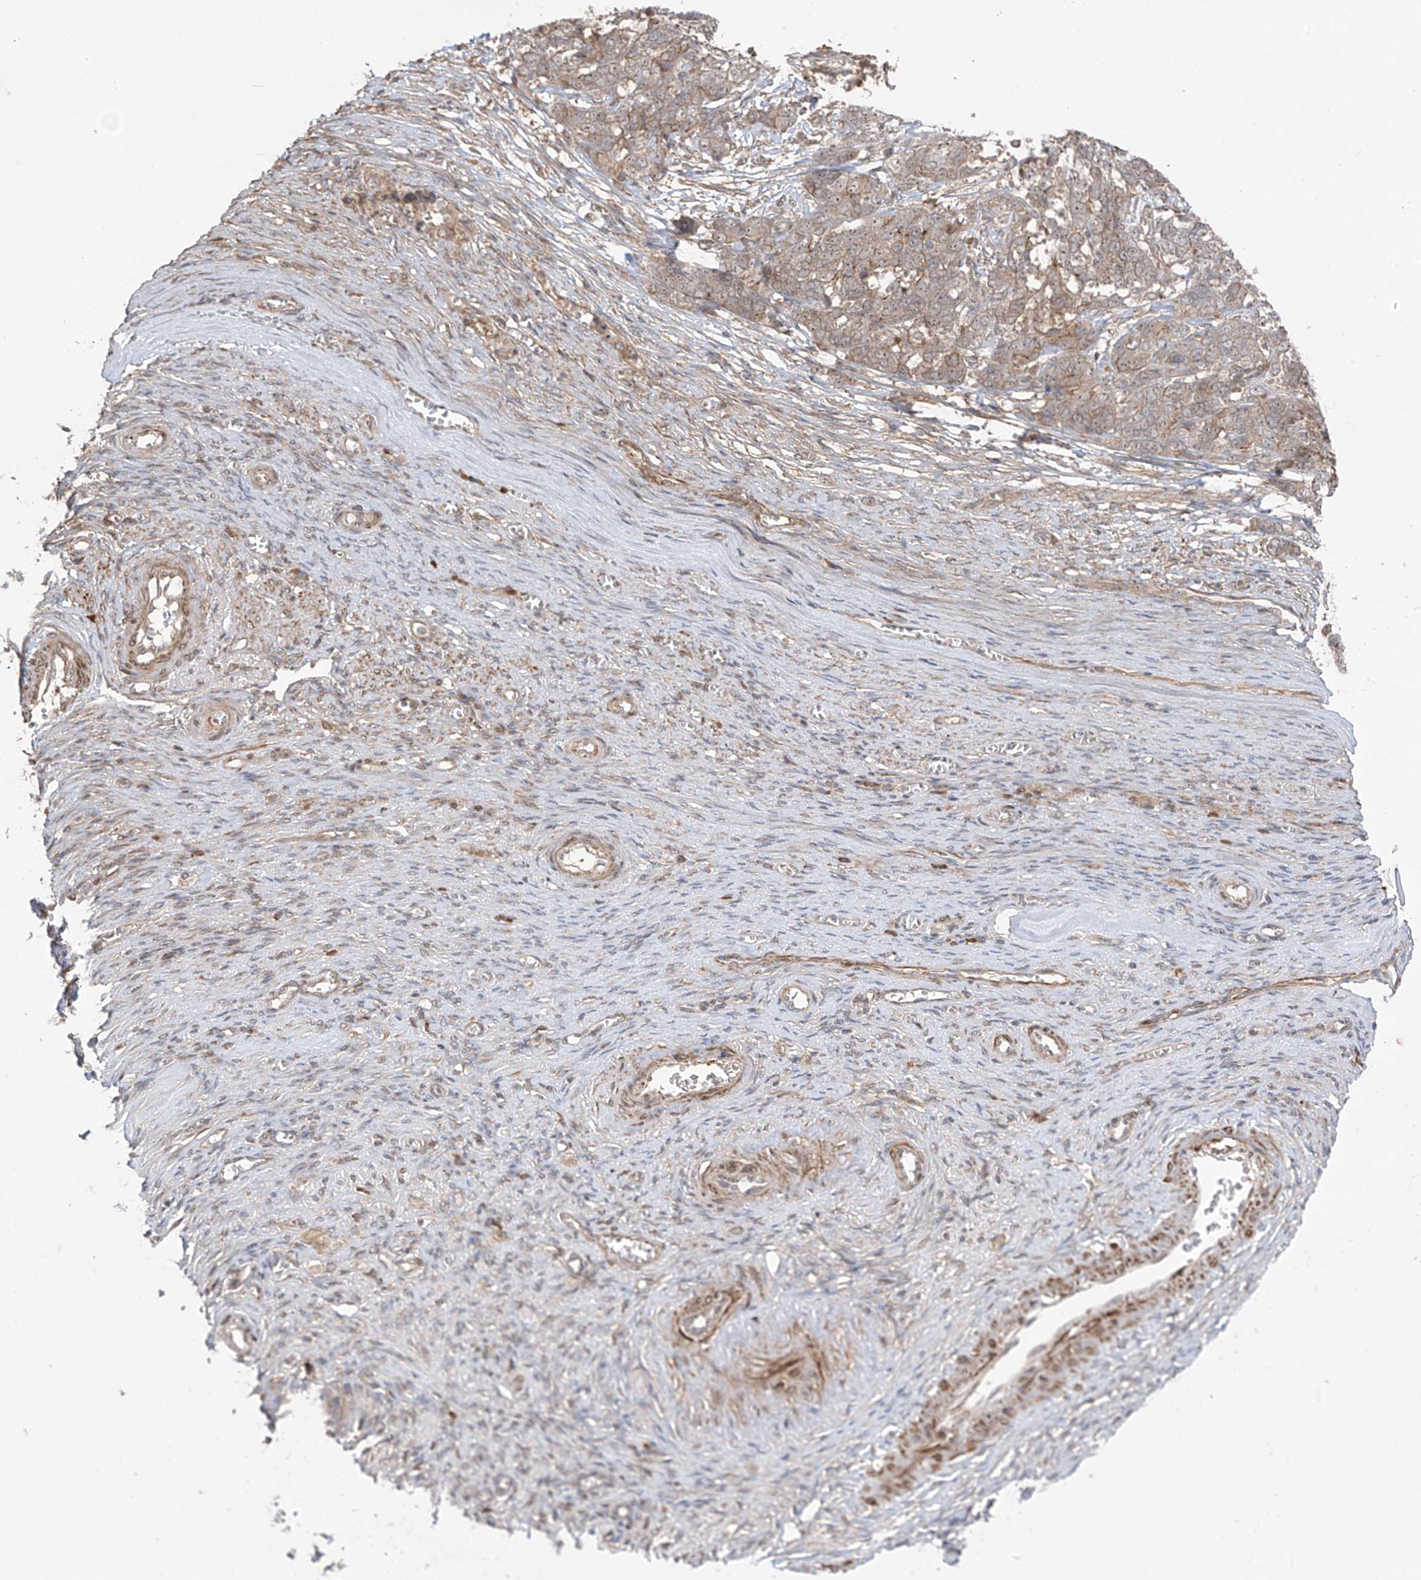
{"staining": {"intensity": "weak", "quantity": ">75%", "location": "cytoplasmic/membranous"}, "tissue": "ovarian cancer", "cell_type": "Tumor cells", "image_type": "cancer", "snomed": [{"axis": "morphology", "description": "Cystadenocarcinoma, serous, NOS"}, {"axis": "topography", "description": "Ovary"}], "caption": "A histopathology image showing weak cytoplasmic/membranous positivity in about >75% of tumor cells in ovarian cancer (serous cystadenocarcinoma), as visualized by brown immunohistochemical staining.", "gene": "LRRC74A", "patient": {"sex": "female", "age": 44}}